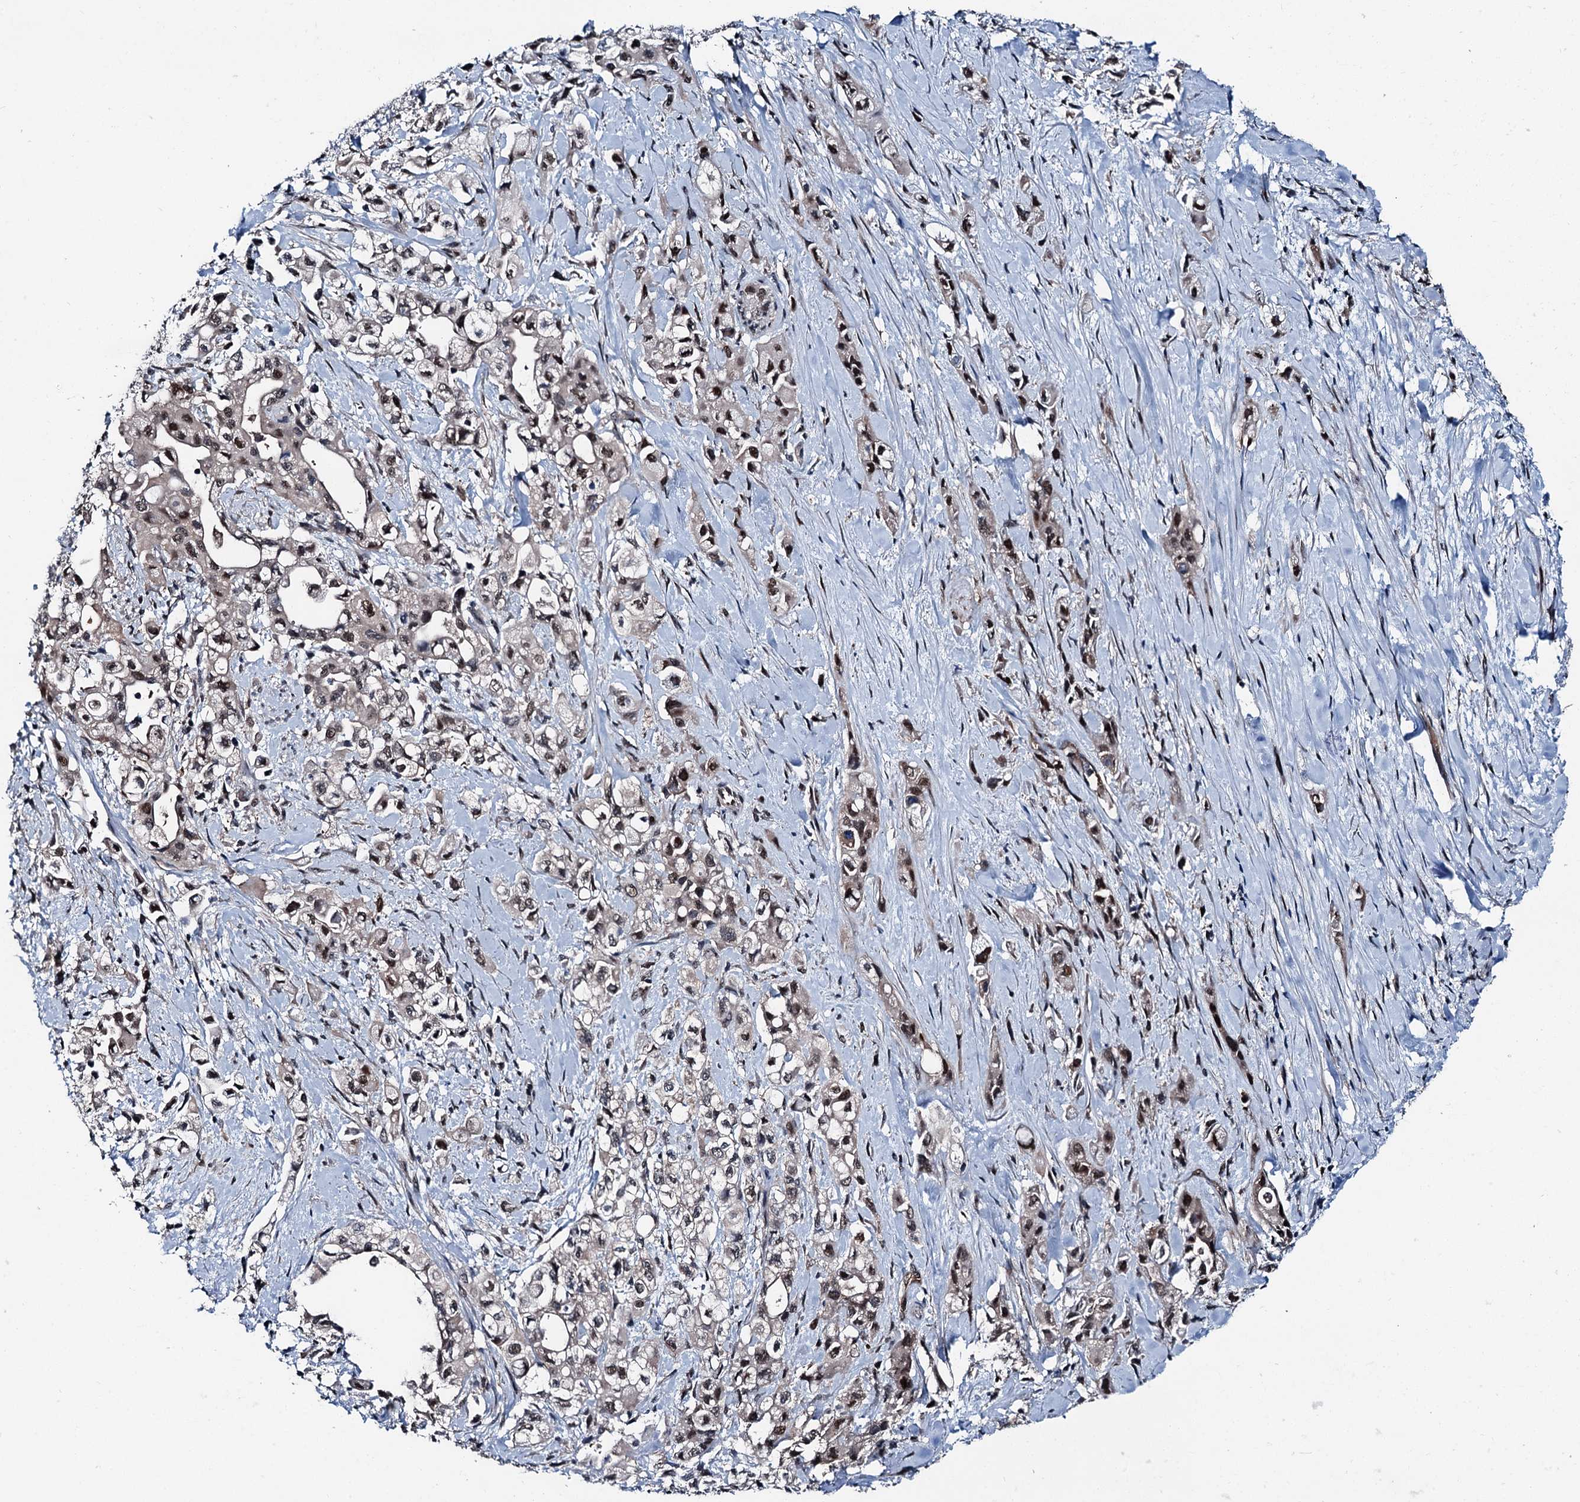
{"staining": {"intensity": "moderate", "quantity": ">75%", "location": "nuclear"}, "tissue": "pancreatic cancer", "cell_type": "Tumor cells", "image_type": "cancer", "snomed": [{"axis": "morphology", "description": "Adenocarcinoma, NOS"}, {"axis": "topography", "description": "Pancreas"}], "caption": "Tumor cells display medium levels of moderate nuclear positivity in about >75% of cells in human pancreatic cancer.", "gene": "PSMD13", "patient": {"sex": "female", "age": 66}}